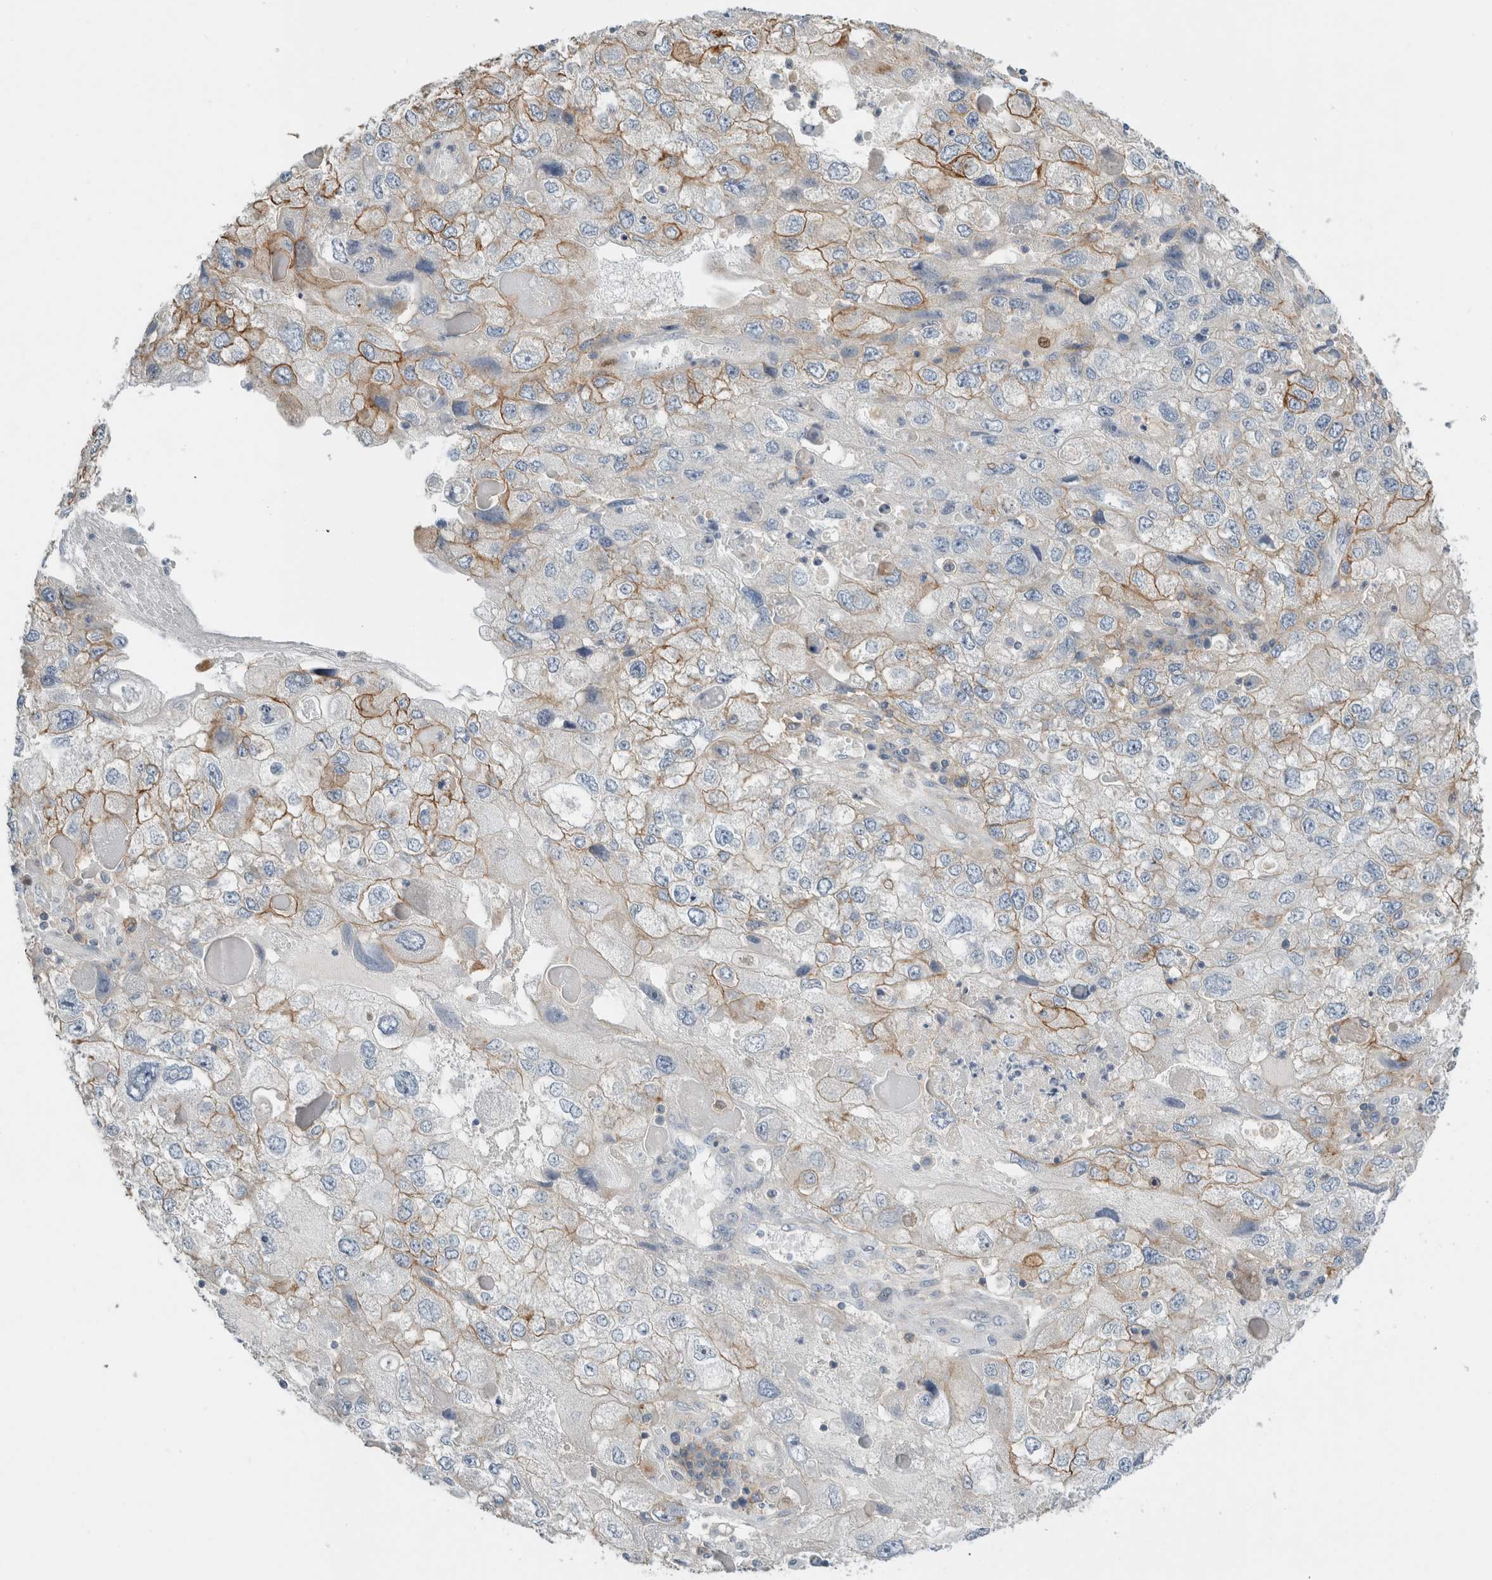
{"staining": {"intensity": "moderate", "quantity": "<25%", "location": "cytoplasmic/membranous"}, "tissue": "endometrial cancer", "cell_type": "Tumor cells", "image_type": "cancer", "snomed": [{"axis": "morphology", "description": "Adenocarcinoma, NOS"}, {"axis": "topography", "description": "Endometrium"}], "caption": "A low amount of moderate cytoplasmic/membranous positivity is appreciated in approximately <25% of tumor cells in endometrial adenocarcinoma tissue.", "gene": "ERCC6L2", "patient": {"sex": "female", "age": 49}}